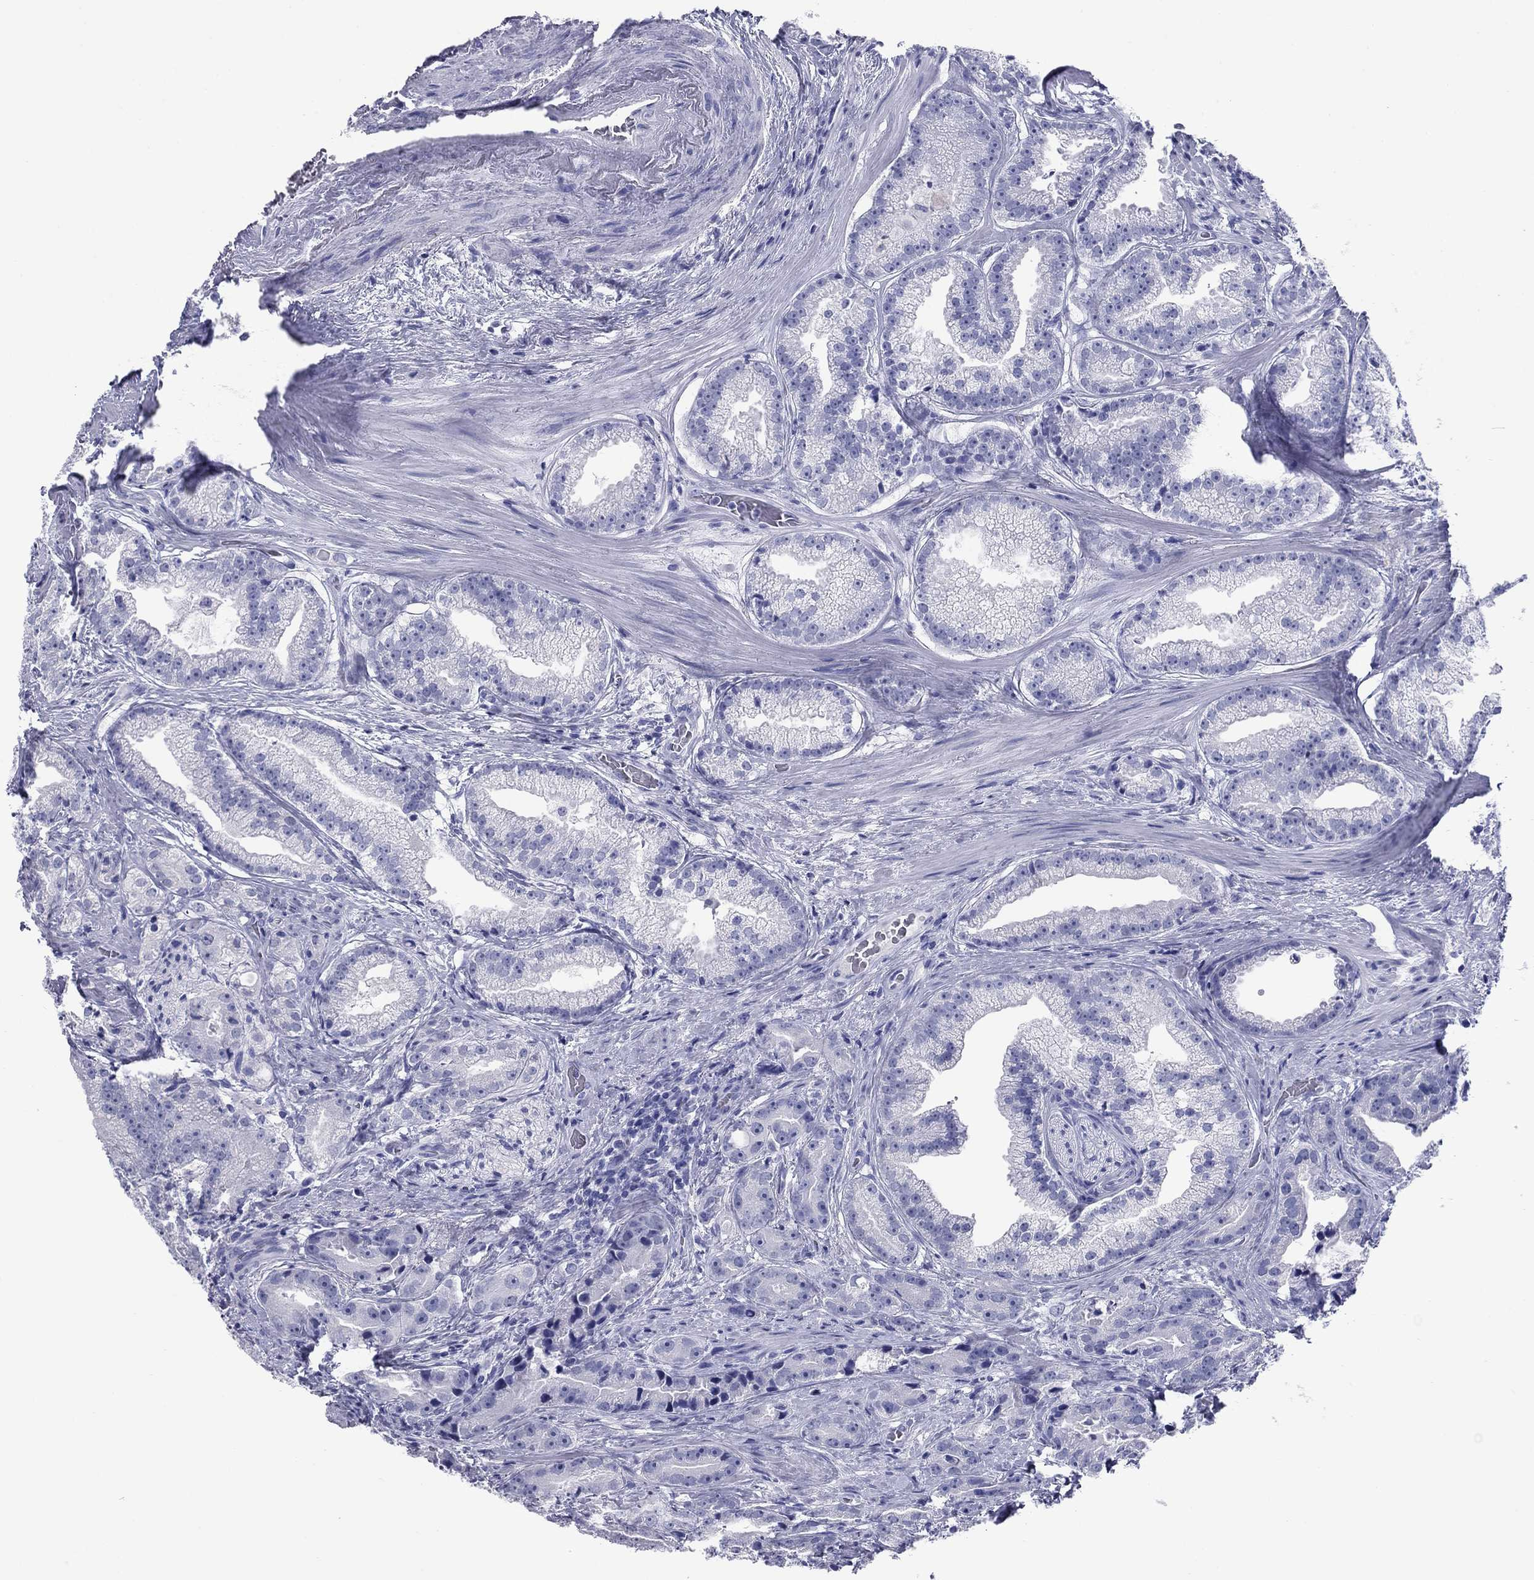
{"staining": {"intensity": "negative", "quantity": "none", "location": "none"}, "tissue": "prostate cancer", "cell_type": "Tumor cells", "image_type": "cancer", "snomed": [{"axis": "morphology", "description": "Adenocarcinoma, NOS"}, {"axis": "morphology", "description": "Adenocarcinoma, High grade"}, {"axis": "topography", "description": "Prostate"}], "caption": "This histopathology image is of adenocarcinoma (prostate) stained with IHC to label a protein in brown with the nuclei are counter-stained blue. There is no positivity in tumor cells.", "gene": "NPPA", "patient": {"sex": "male", "age": 64}}